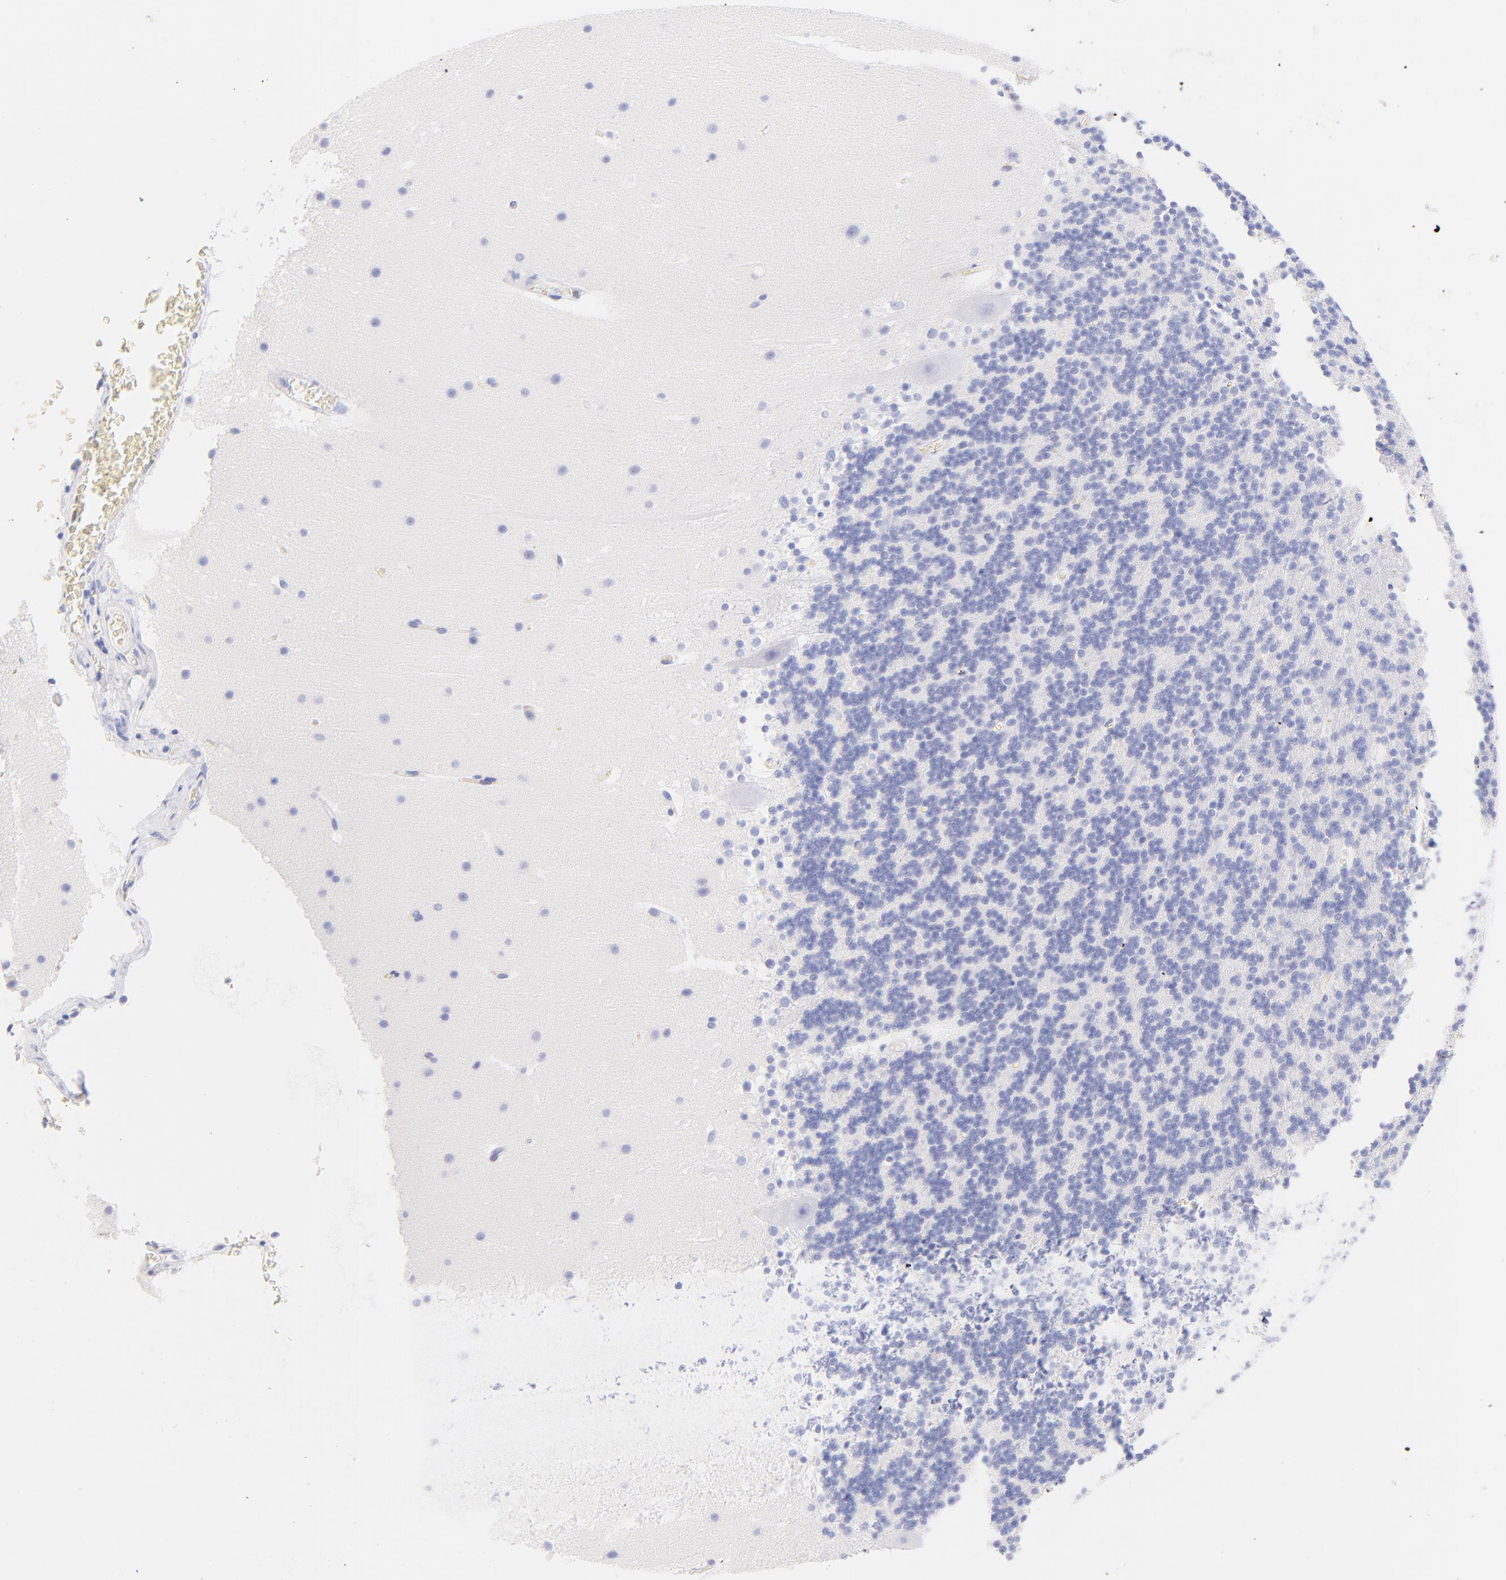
{"staining": {"intensity": "negative", "quantity": "none", "location": "none"}, "tissue": "cerebellum", "cell_type": "Cells in granular layer", "image_type": "normal", "snomed": [{"axis": "morphology", "description": "Normal tissue, NOS"}, {"axis": "topography", "description": "Cerebellum"}], "caption": "The photomicrograph demonstrates no significant positivity in cells in granular layer of cerebellum. (DAB IHC visualized using brightfield microscopy, high magnification).", "gene": "FRMPD3", "patient": {"sex": "male", "age": 45}}